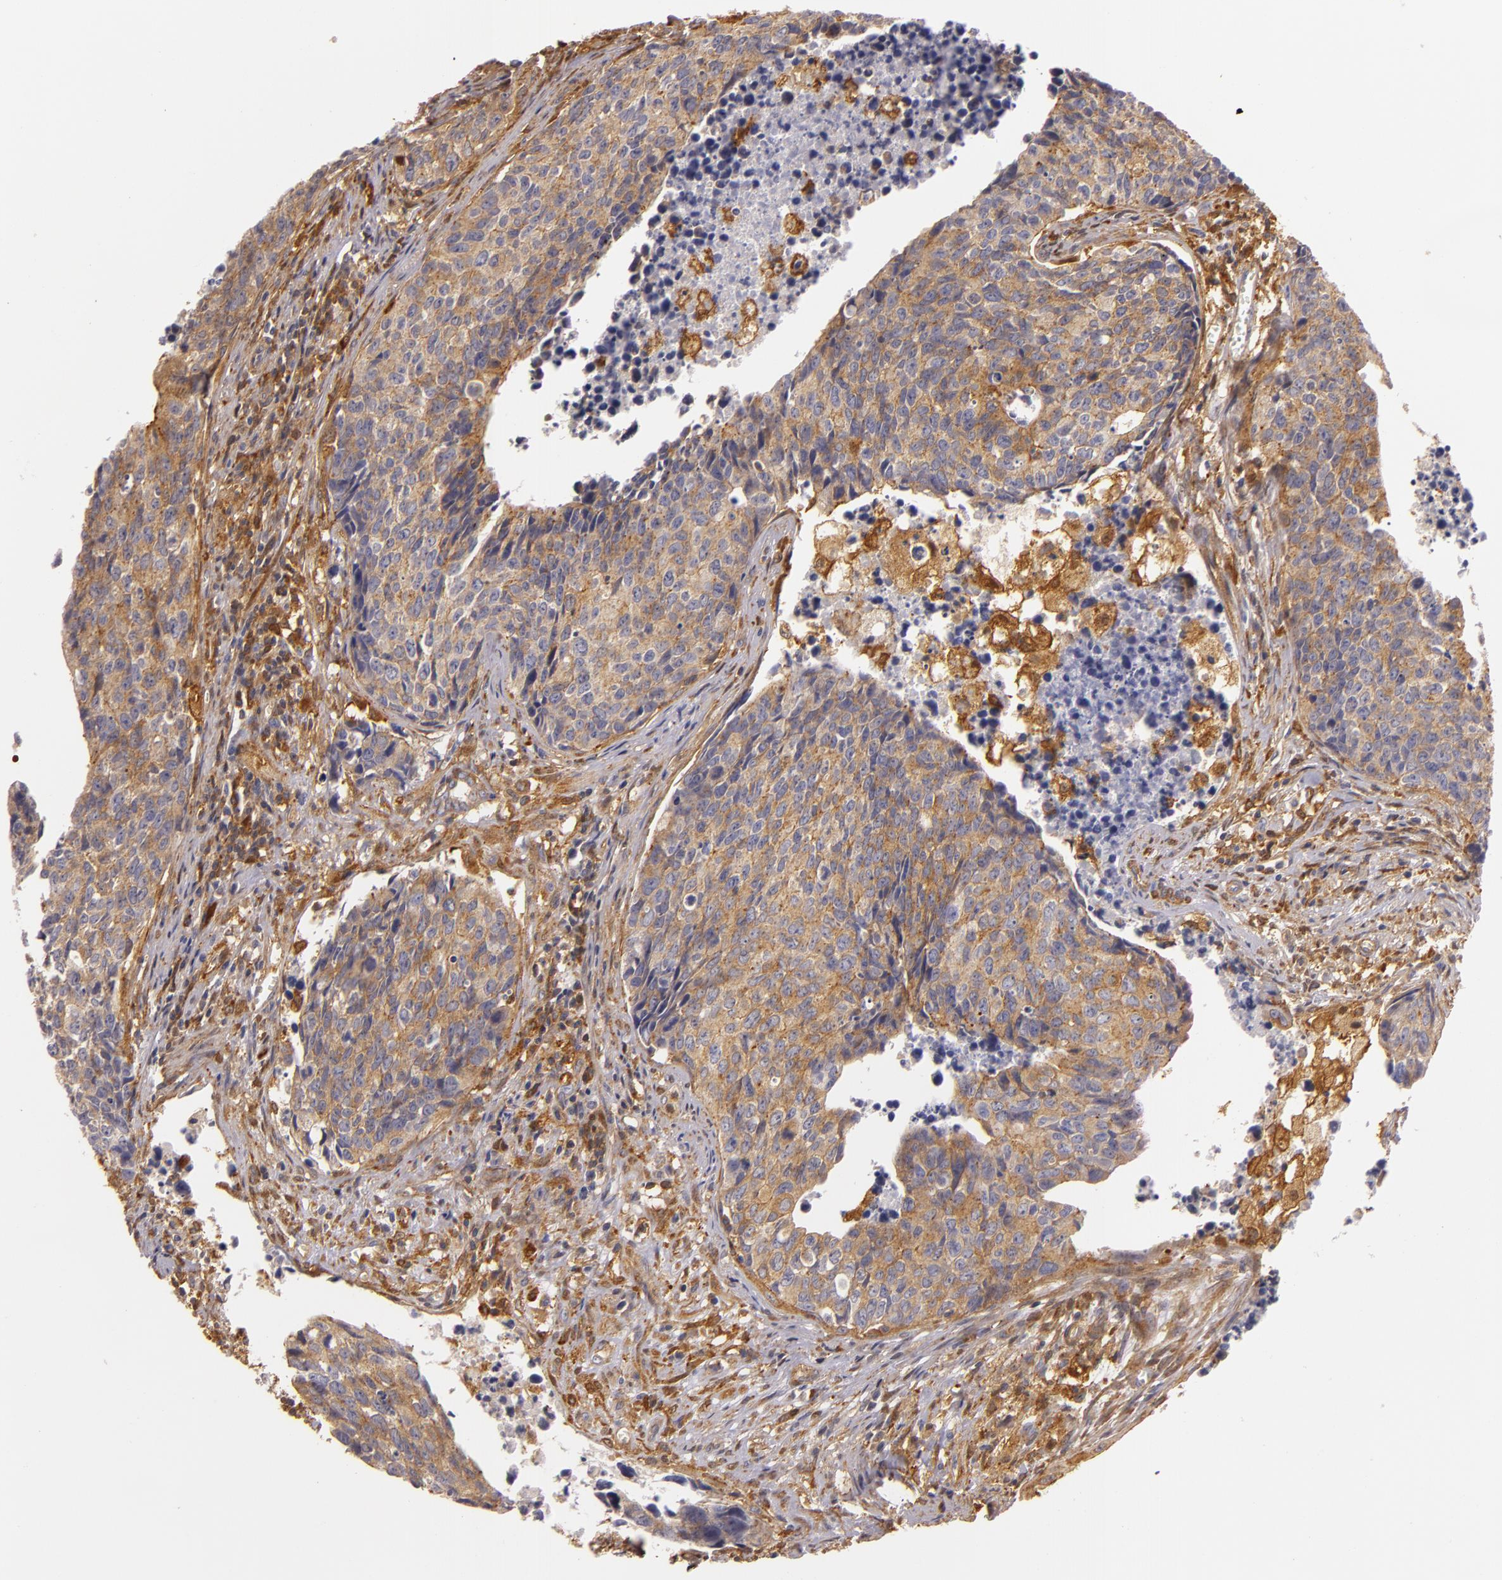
{"staining": {"intensity": "moderate", "quantity": ">75%", "location": "cytoplasmic/membranous"}, "tissue": "urothelial cancer", "cell_type": "Tumor cells", "image_type": "cancer", "snomed": [{"axis": "morphology", "description": "Urothelial carcinoma, High grade"}, {"axis": "topography", "description": "Urinary bladder"}], "caption": "The photomicrograph reveals immunohistochemical staining of urothelial cancer. There is moderate cytoplasmic/membranous staining is seen in about >75% of tumor cells.", "gene": "TOM1", "patient": {"sex": "male", "age": 81}}